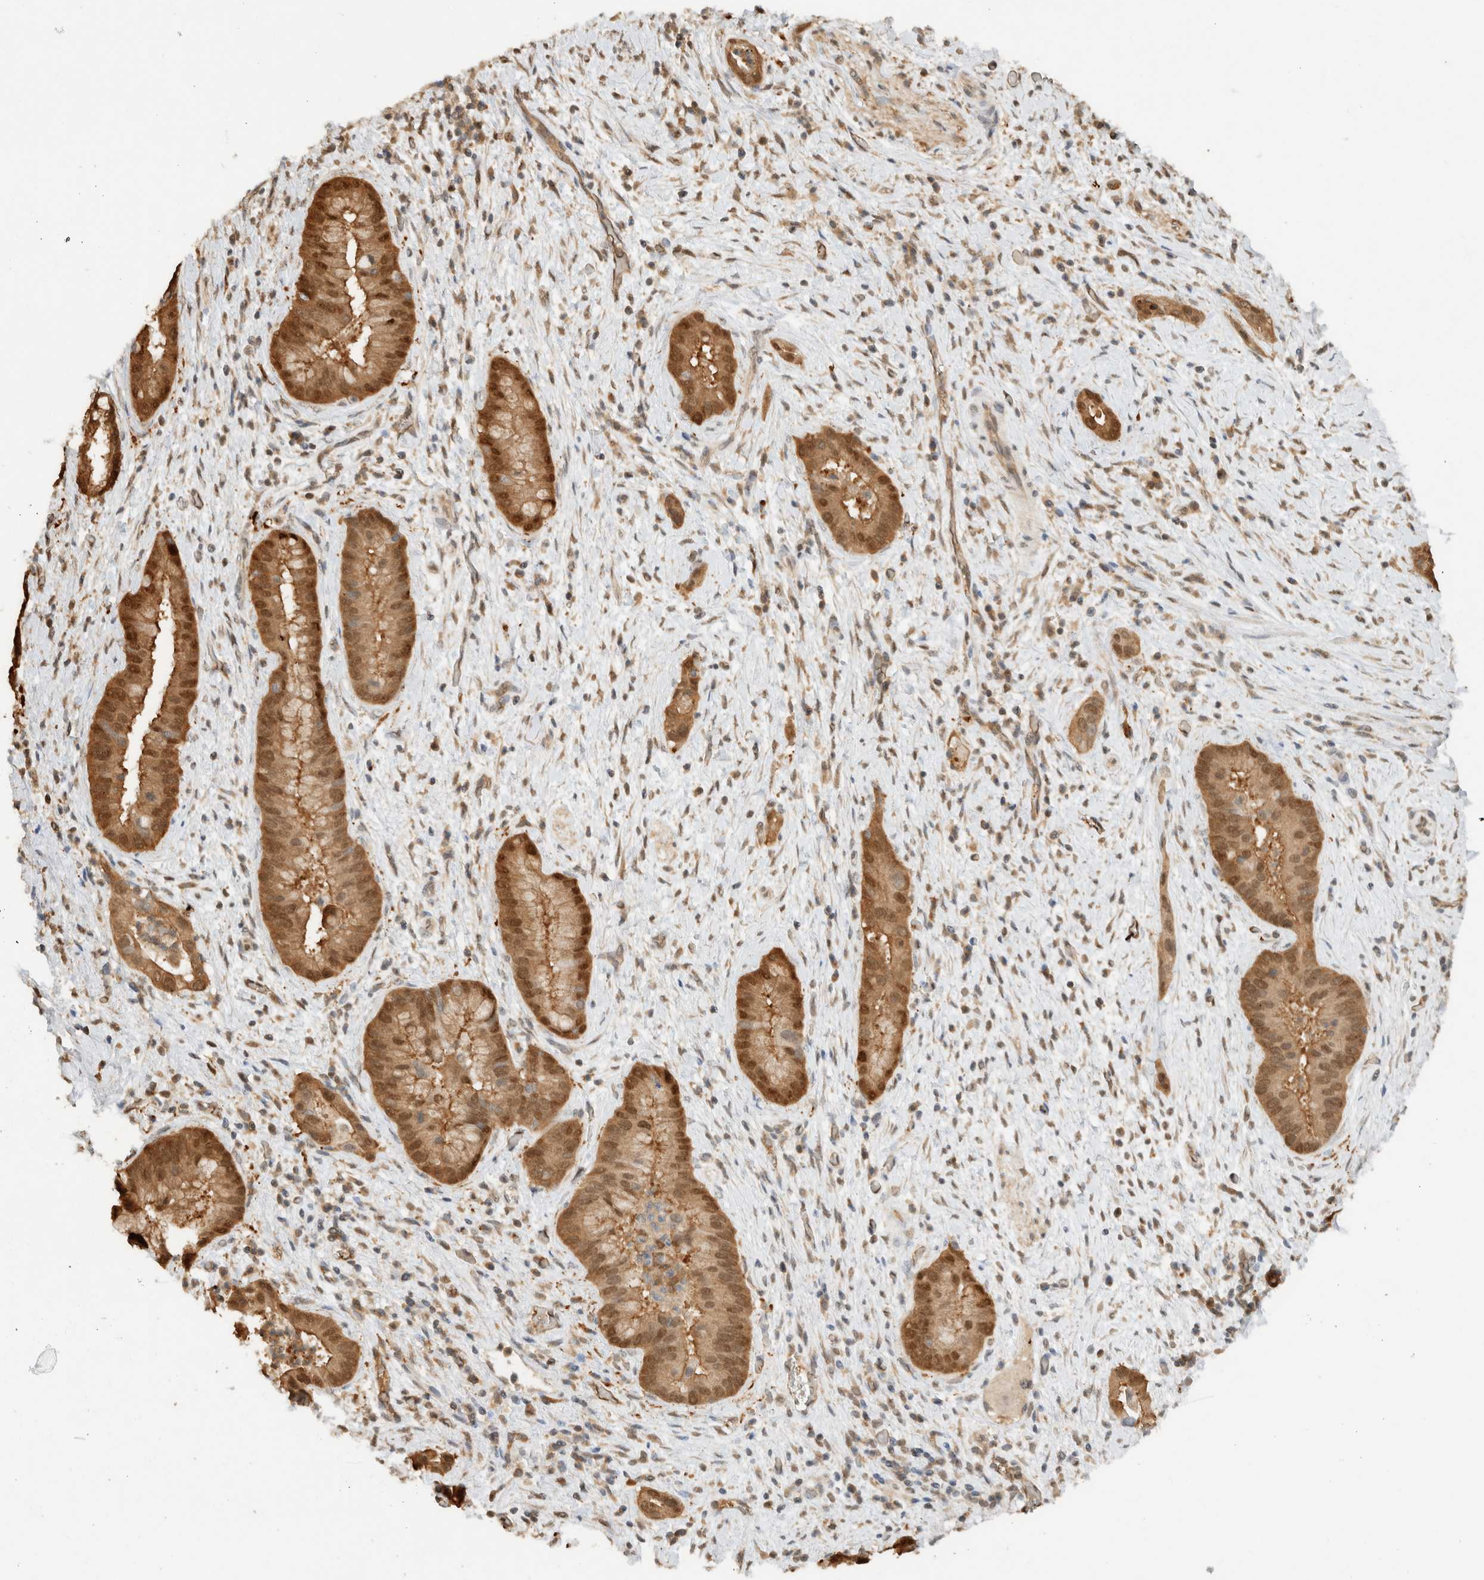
{"staining": {"intensity": "moderate", "quantity": ">75%", "location": "cytoplasmic/membranous,nuclear"}, "tissue": "liver cancer", "cell_type": "Tumor cells", "image_type": "cancer", "snomed": [{"axis": "morphology", "description": "Cholangiocarcinoma"}, {"axis": "topography", "description": "Liver"}], "caption": "Immunohistochemistry (IHC) image of neoplastic tissue: liver cancer stained using immunohistochemistry (IHC) exhibits medium levels of moderate protein expression localized specifically in the cytoplasmic/membranous and nuclear of tumor cells, appearing as a cytoplasmic/membranous and nuclear brown color.", "gene": "CA13", "patient": {"sex": "female", "age": 54}}